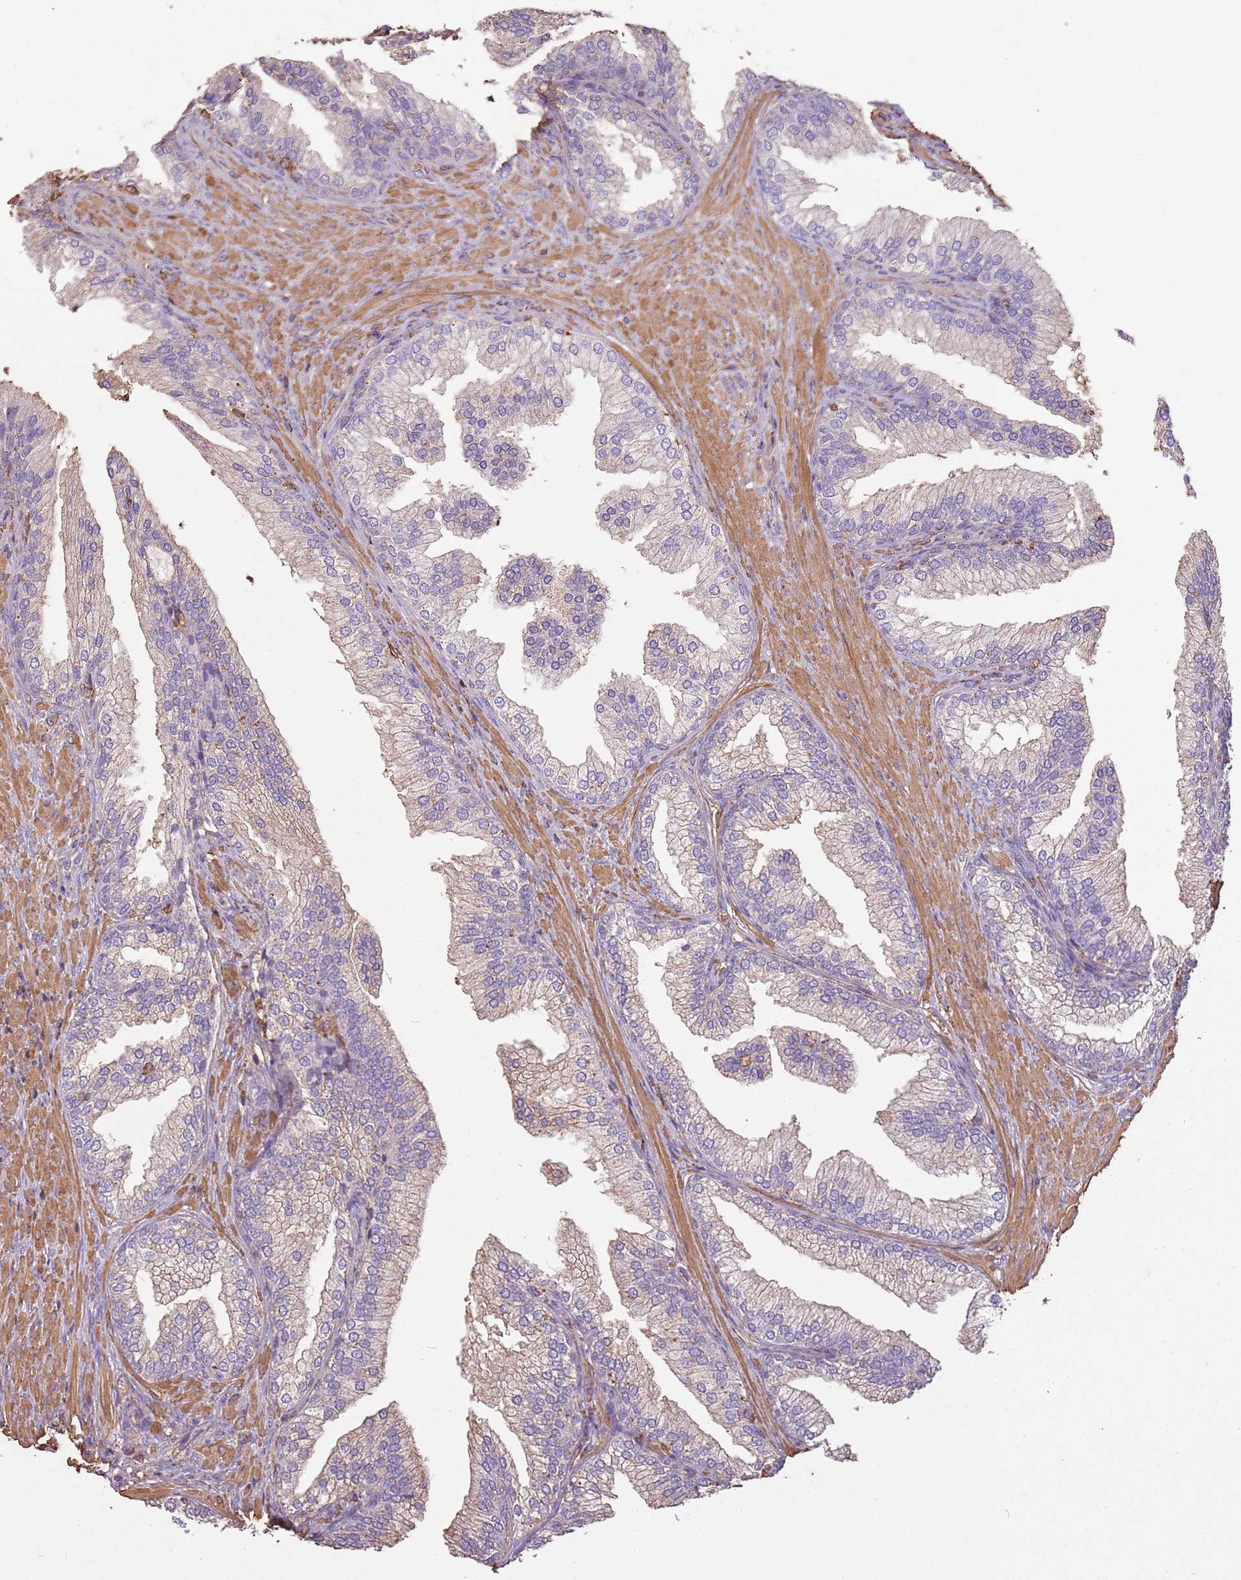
{"staining": {"intensity": "moderate", "quantity": "<25%", "location": "cytoplasmic/membranous"}, "tissue": "prostate", "cell_type": "Glandular cells", "image_type": "normal", "snomed": [{"axis": "morphology", "description": "Normal tissue, NOS"}, {"axis": "topography", "description": "Prostate"}], "caption": "Brown immunohistochemical staining in normal human prostate shows moderate cytoplasmic/membranous staining in about <25% of glandular cells. Ihc stains the protein in brown and the nuclei are stained blue.", "gene": "ARL10", "patient": {"sex": "male", "age": 76}}